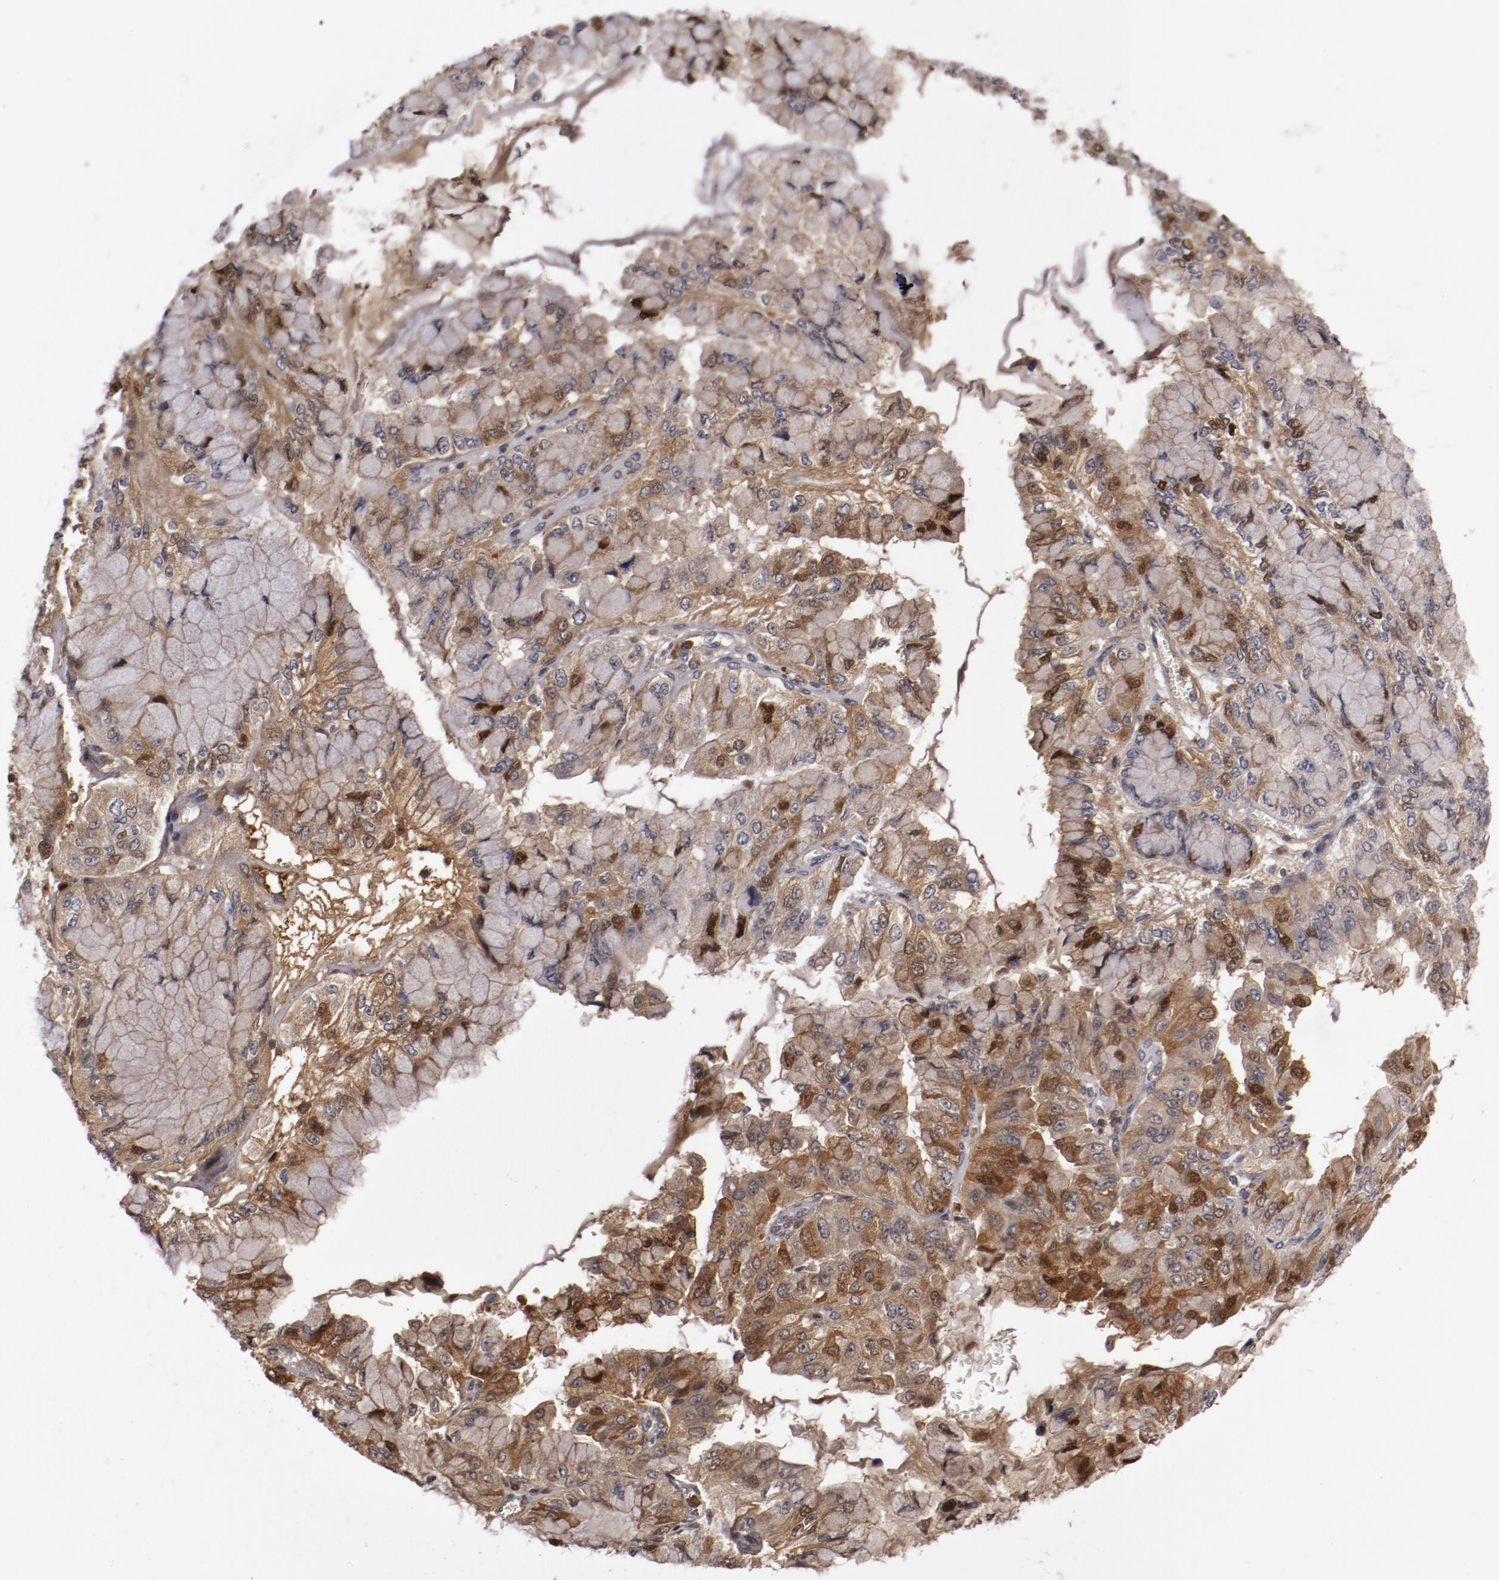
{"staining": {"intensity": "moderate", "quantity": ">75%", "location": "cytoplasmic/membranous"}, "tissue": "liver cancer", "cell_type": "Tumor cells", "image_type": "cancer", "snomed": [{"axis": "morphology", "description": "Cholangiocarcinoma"}, {"axis": "topography", "description": "Liver"}], "caption": "This is a histology image of immunohistochemistry staining of cholangiocarcinoma (liver), which shows moderate staining in the cytoplasmic/membranous of tumor cells.", "gene": "SERPINA7", "patient": {"sex": "female", "age": 79}}